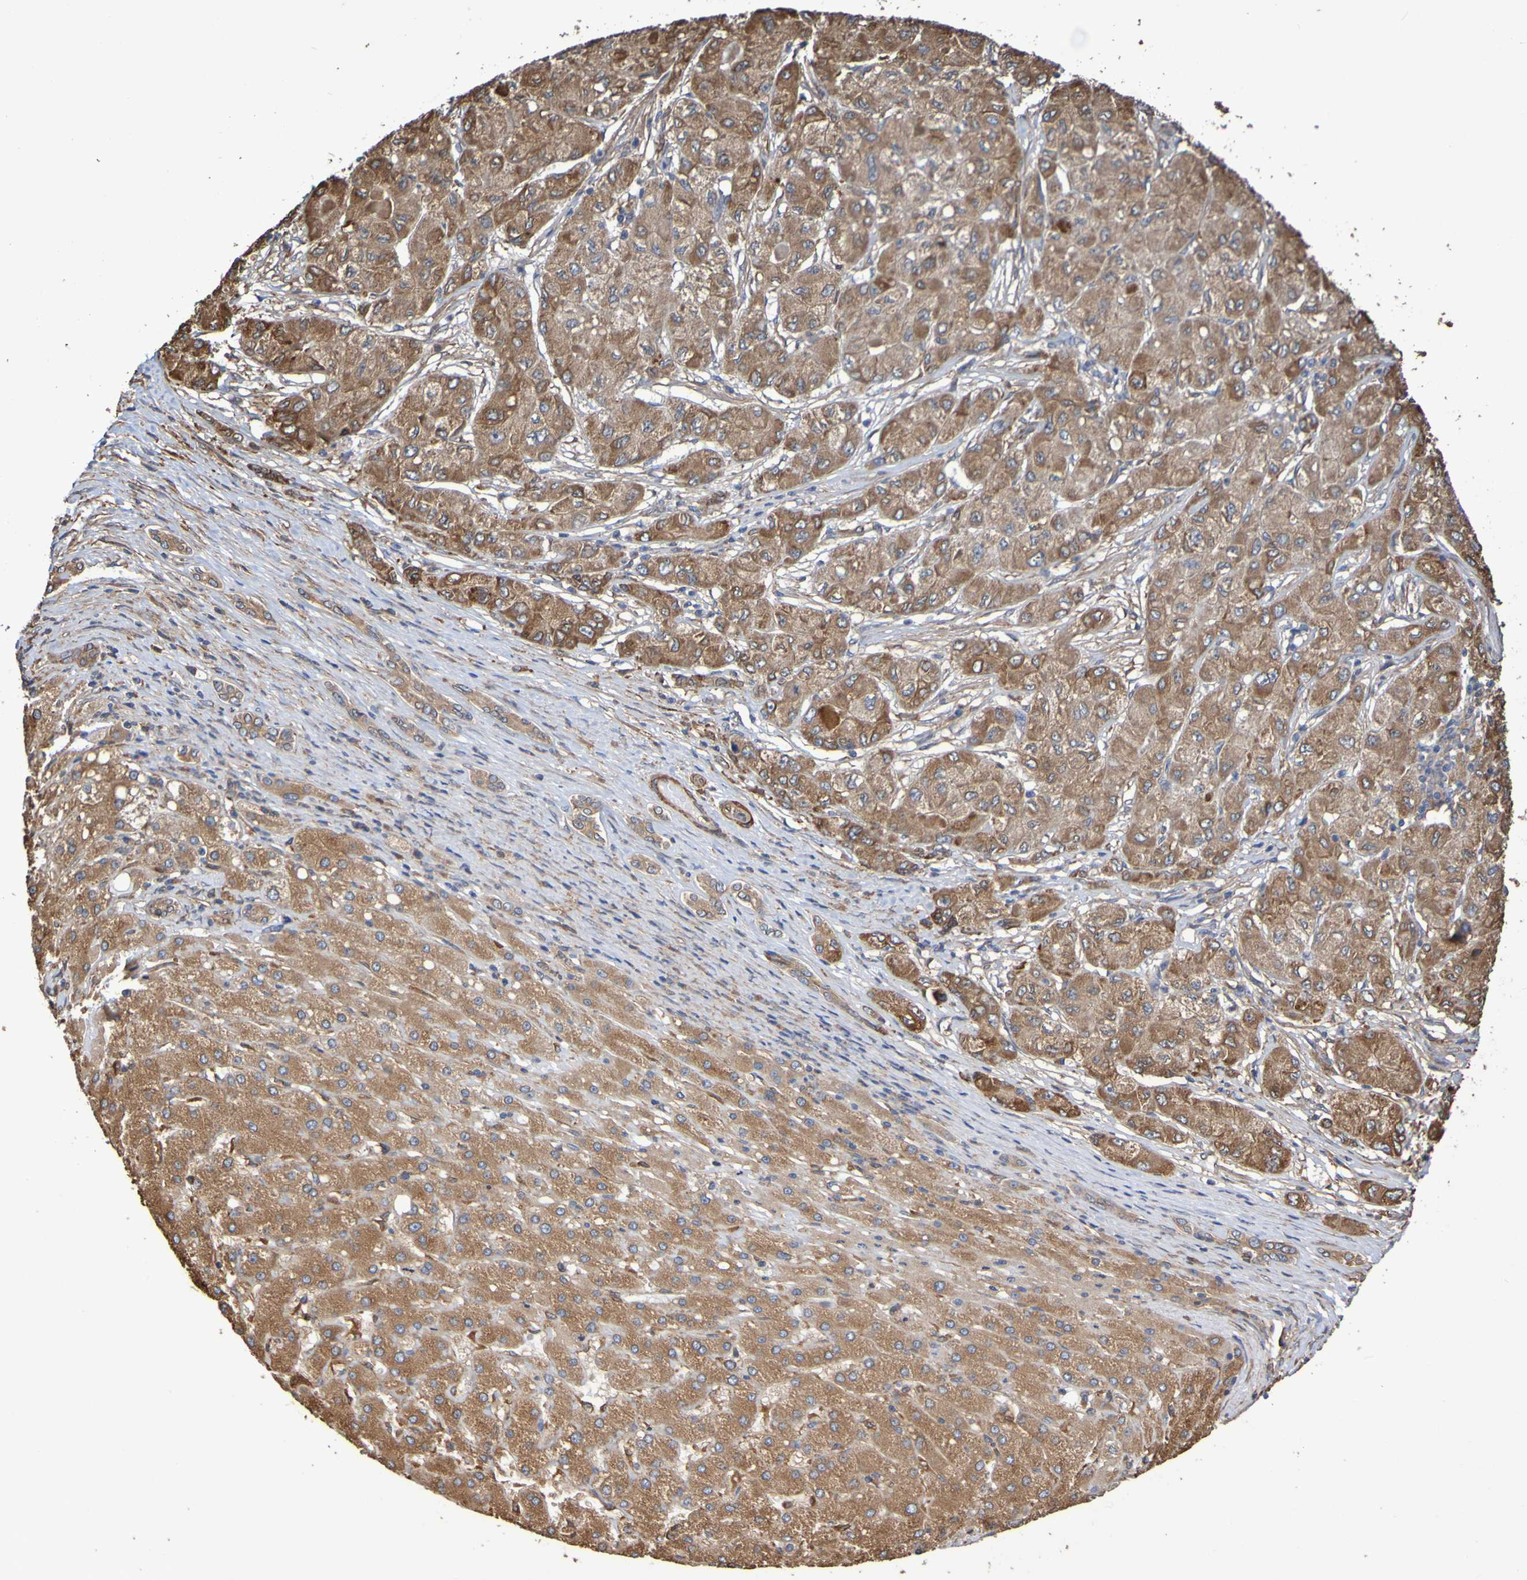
{"staining": {"intensity": "weak", "quantity": ">75%", "location": "cytoplasmic/membranous"}, "tissue": "liver cancer", "cell_type": "Tumor cells", "image_type": "cancer", "snomed": [{"axis": "morphology", "description": "Carcinoma, Hepatocellular, NOS"}, {"axis": "topography", "description": "Liver"}], "caption": "Liver hepatocellular carcinoma stained for a protein displays weak cytoplasmic/membranous positivity in tumor cells.", "gene": "RAB11A", "patient": {"sex": "male", "age": 80}}